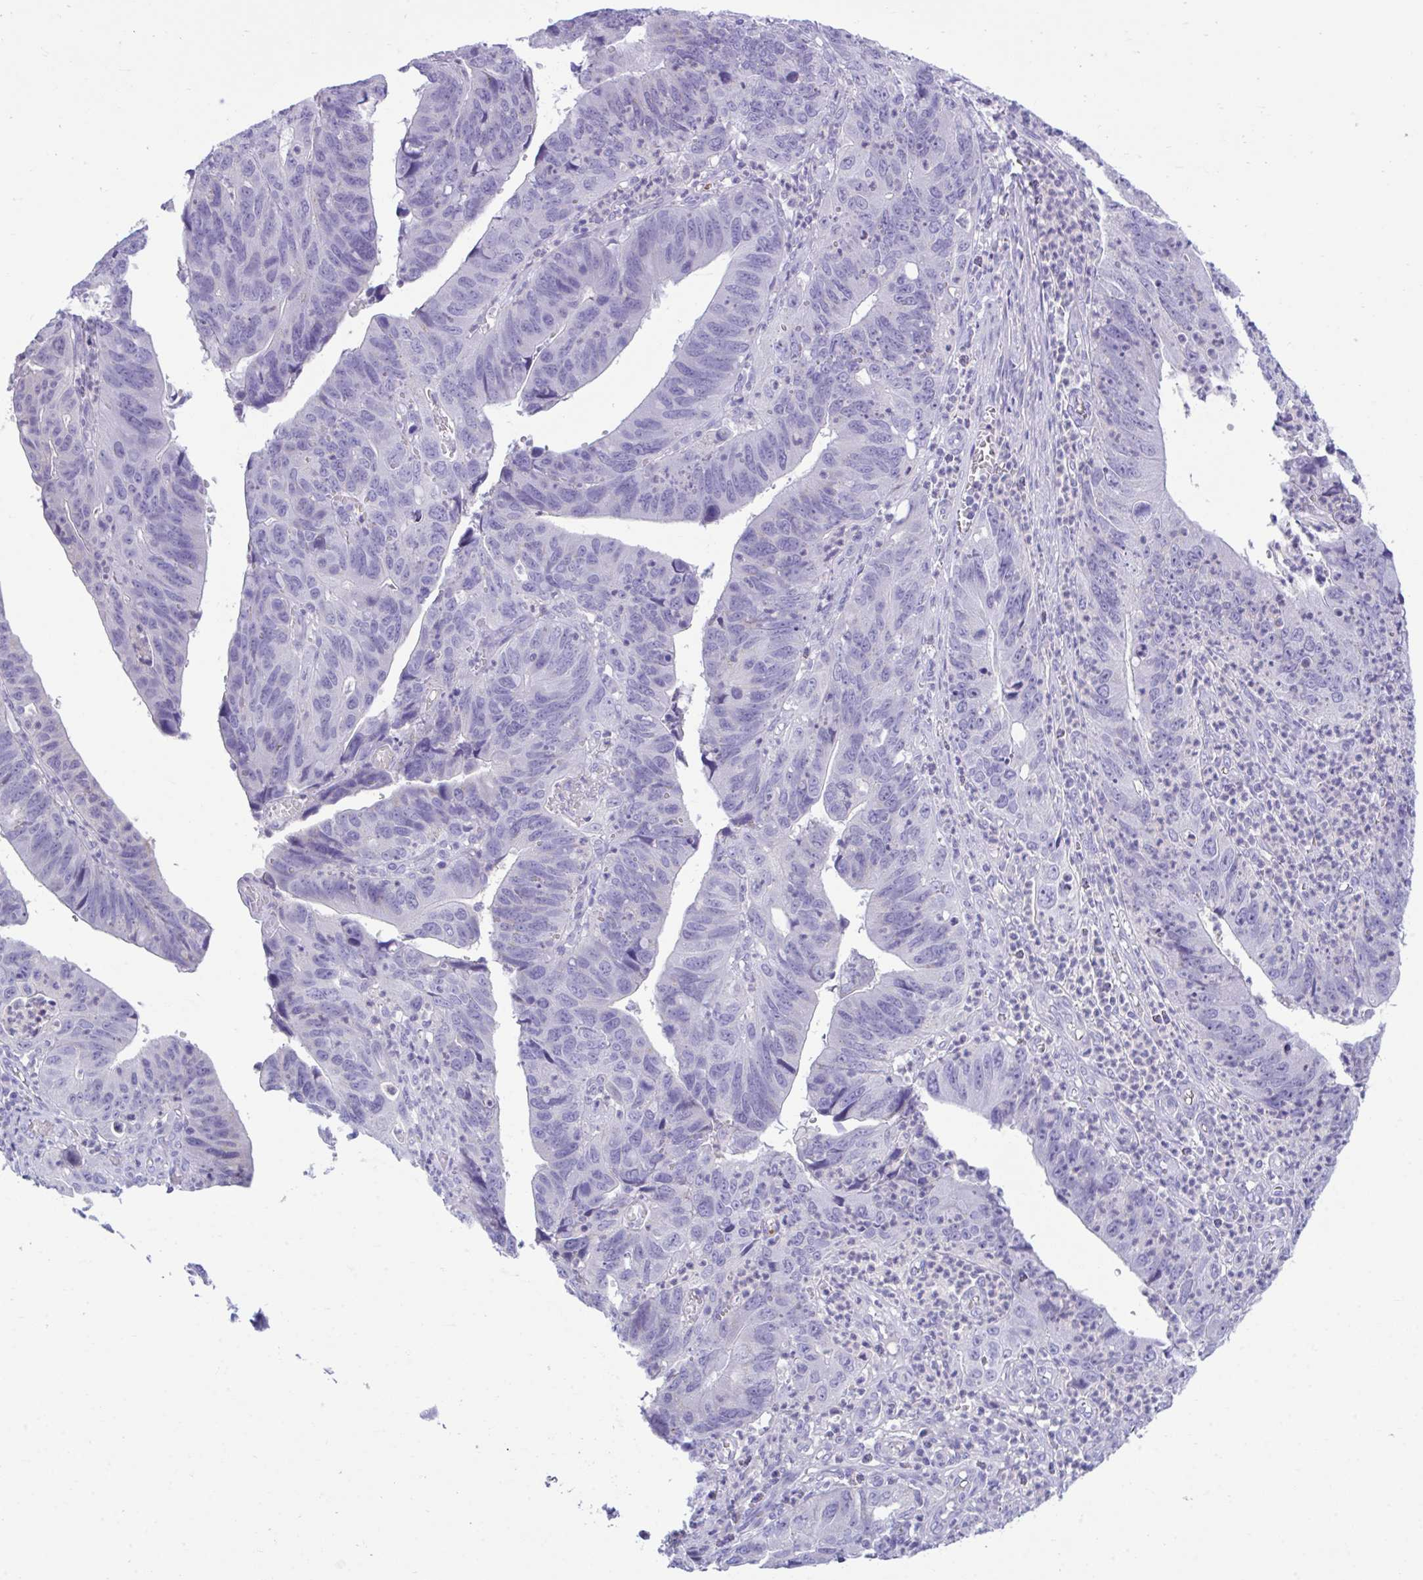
{"staining": {"intensity": "negative", "quantity": "none", "location": "none"}, "tissue": "stomach cancer", "cell_type": "Tumor cells", "image_type": "cancer", "snomed": [{"axis": "morphology", "description": "Adenocarcinoma, NOS"}, {"axis": "topography", "description": "Stomach"}], "caption": "Tumor cells show no significant protein expression in stomach cancer.", "gene": "PLEKHH1", "patient": {"sex": "male", "age": 59}}